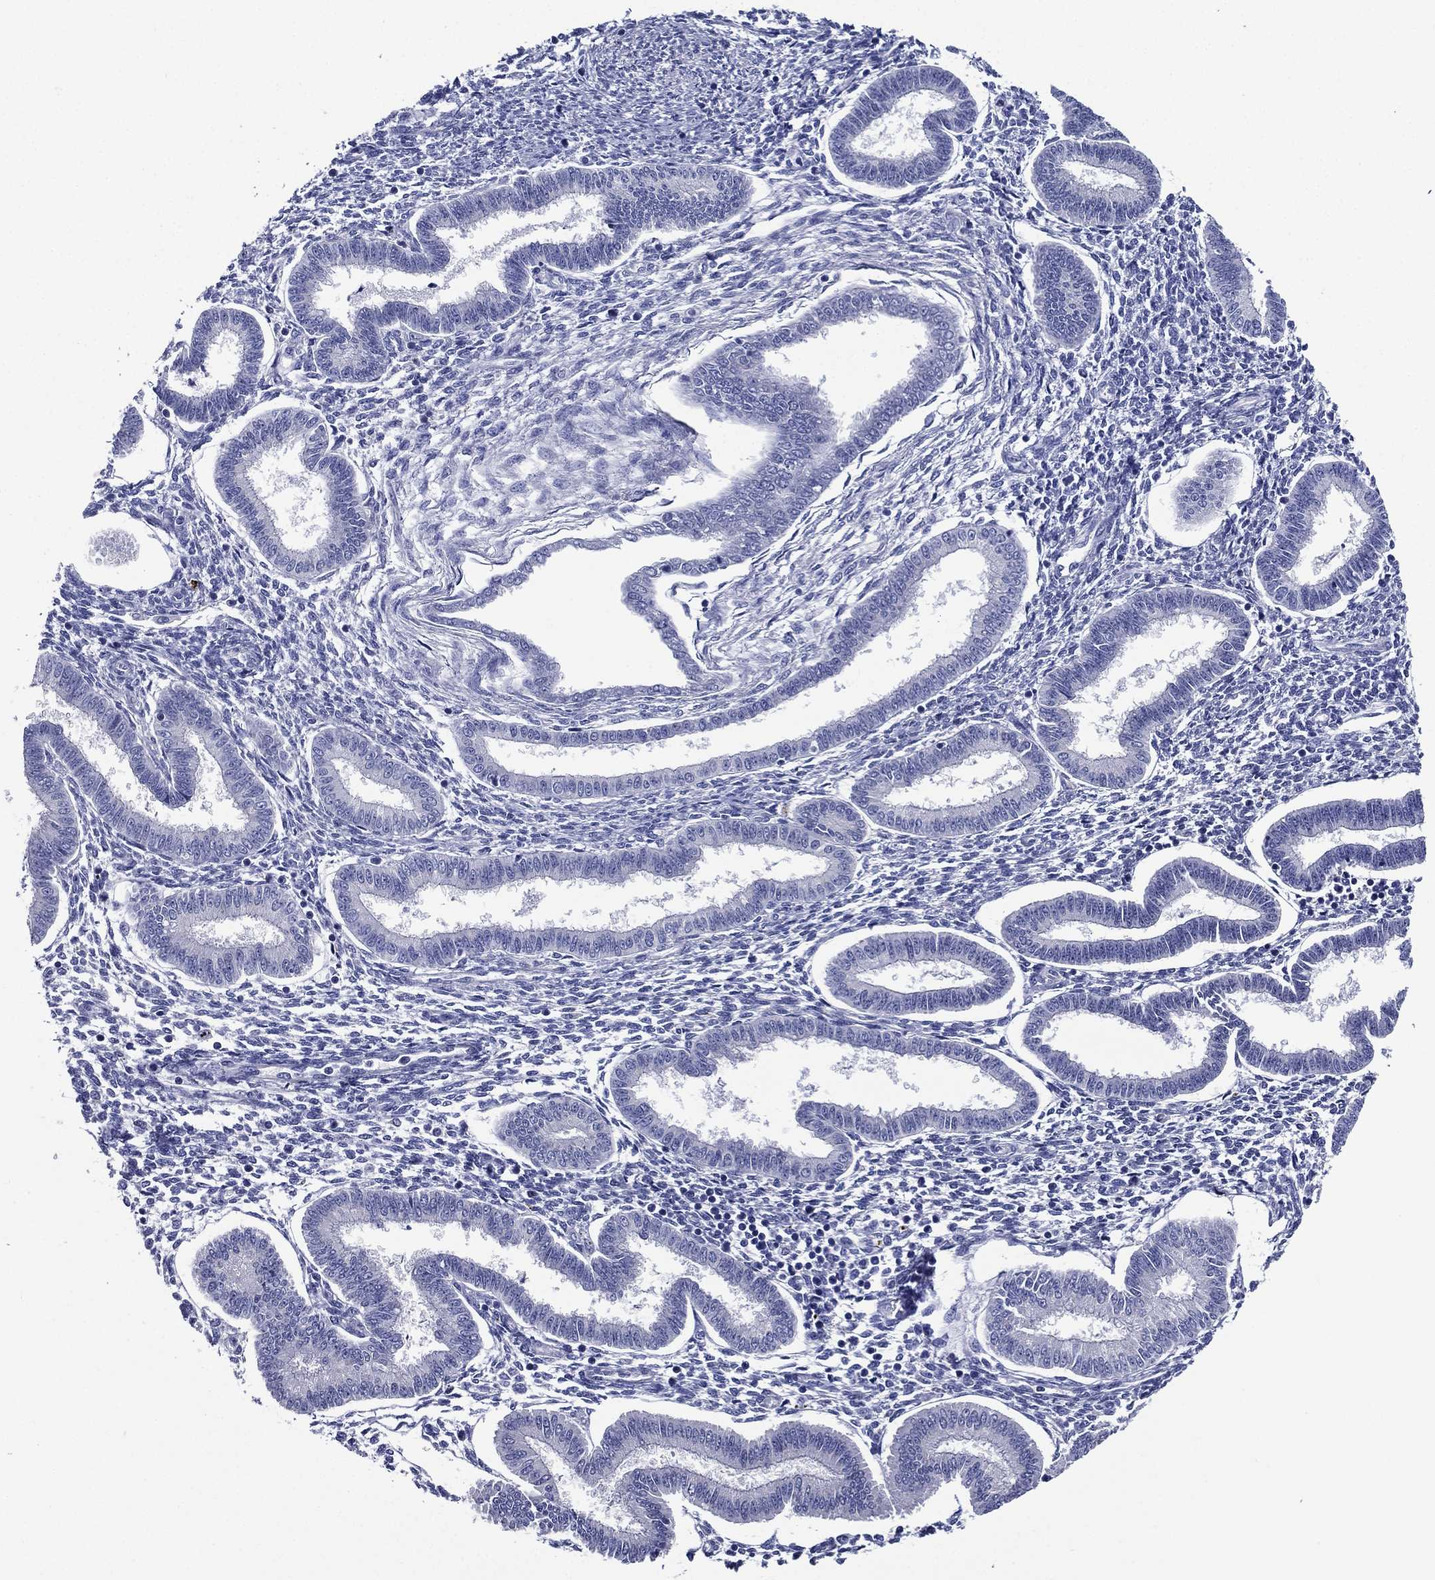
{"staining": {"intensity": "negative", "quantity": "none", "location": "none"}, "tissue": "endometrium", "cell_type": "Cells in endometrial stroma", "image_type": "normal", "snomed": [{"axis": "morphology", "description": "Normal tissue, NOS"}, {"axis": "topography", "description": "Endometrium"}], "caption": "High power microscopy image of an immunohistochemistry (IHC) histopathology image of benign endometrium, revealing no significant expression in cells in endometrial stroma. The staining was performed using DAB to visualize the protein expression in brown, while the nuclei were stained in blue with hematoxylin (Magnification: 20x).", "gene": "ACE2", "patient": {"sex": "female", "age": 43}}